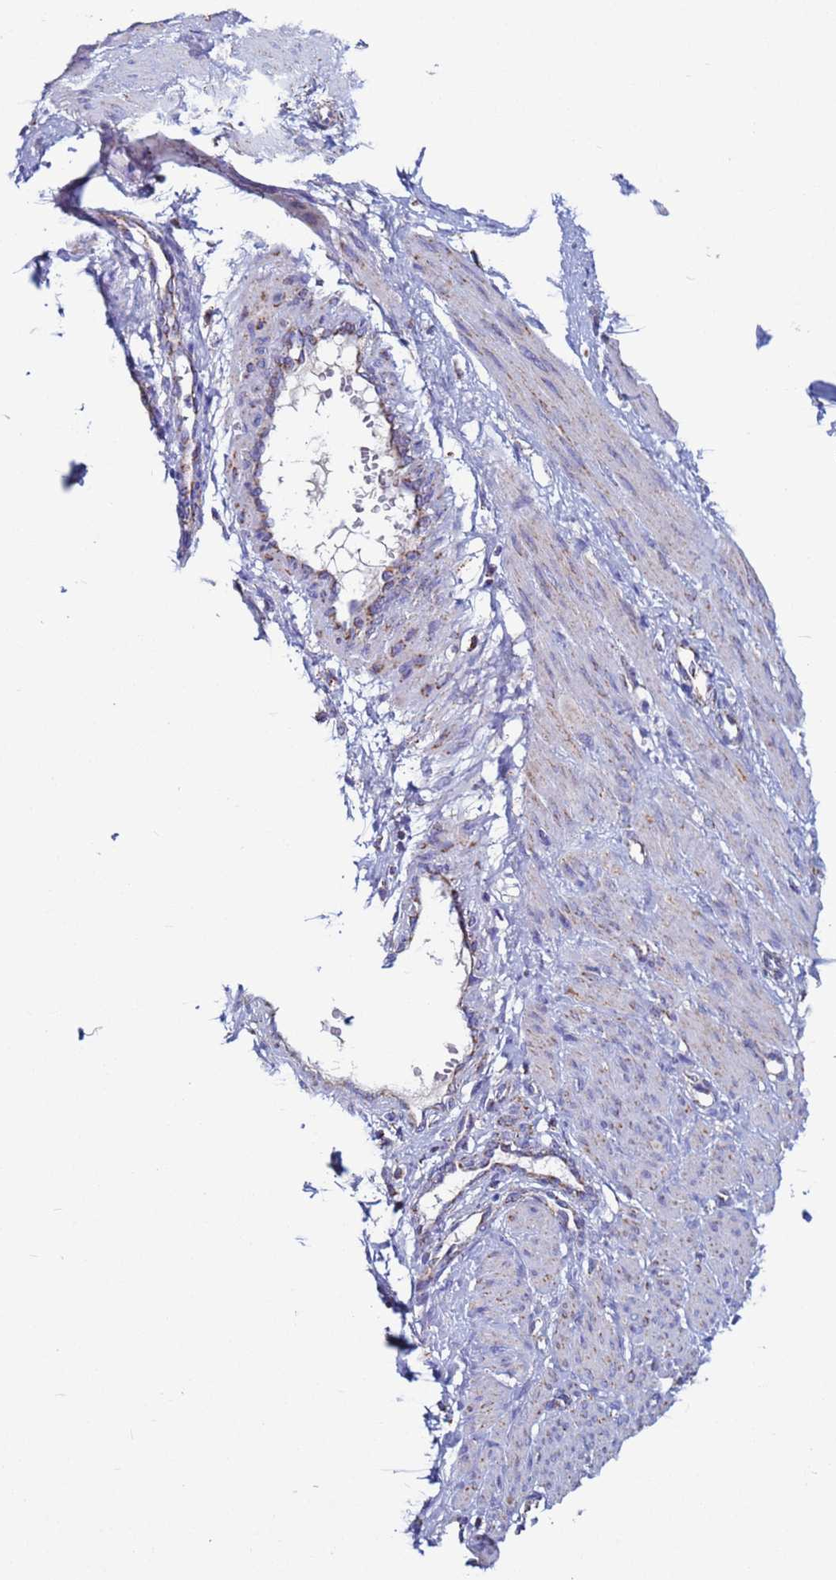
{"staining": {"intensity": "moderate", "quantity": ">75%", "location": "cytoplasmic/membranous"}, "tissue": "smooth muscle", "cell_type": "Smooth muscle cells", "image_type": "normal", "snomed": [{"axis": "morphology", "description": "Normal tissue, NOS"}, {"axis": "topography", "description": "Endometrium"}], "caption": "Smooth muscle cells exhibit medium levels of moderate cytoplasmic/membranous staining in about >75% of cells in normal human smooth muscle.", "gene": "ZBTB39", "patient": {"sex": "female", "age": 33}}